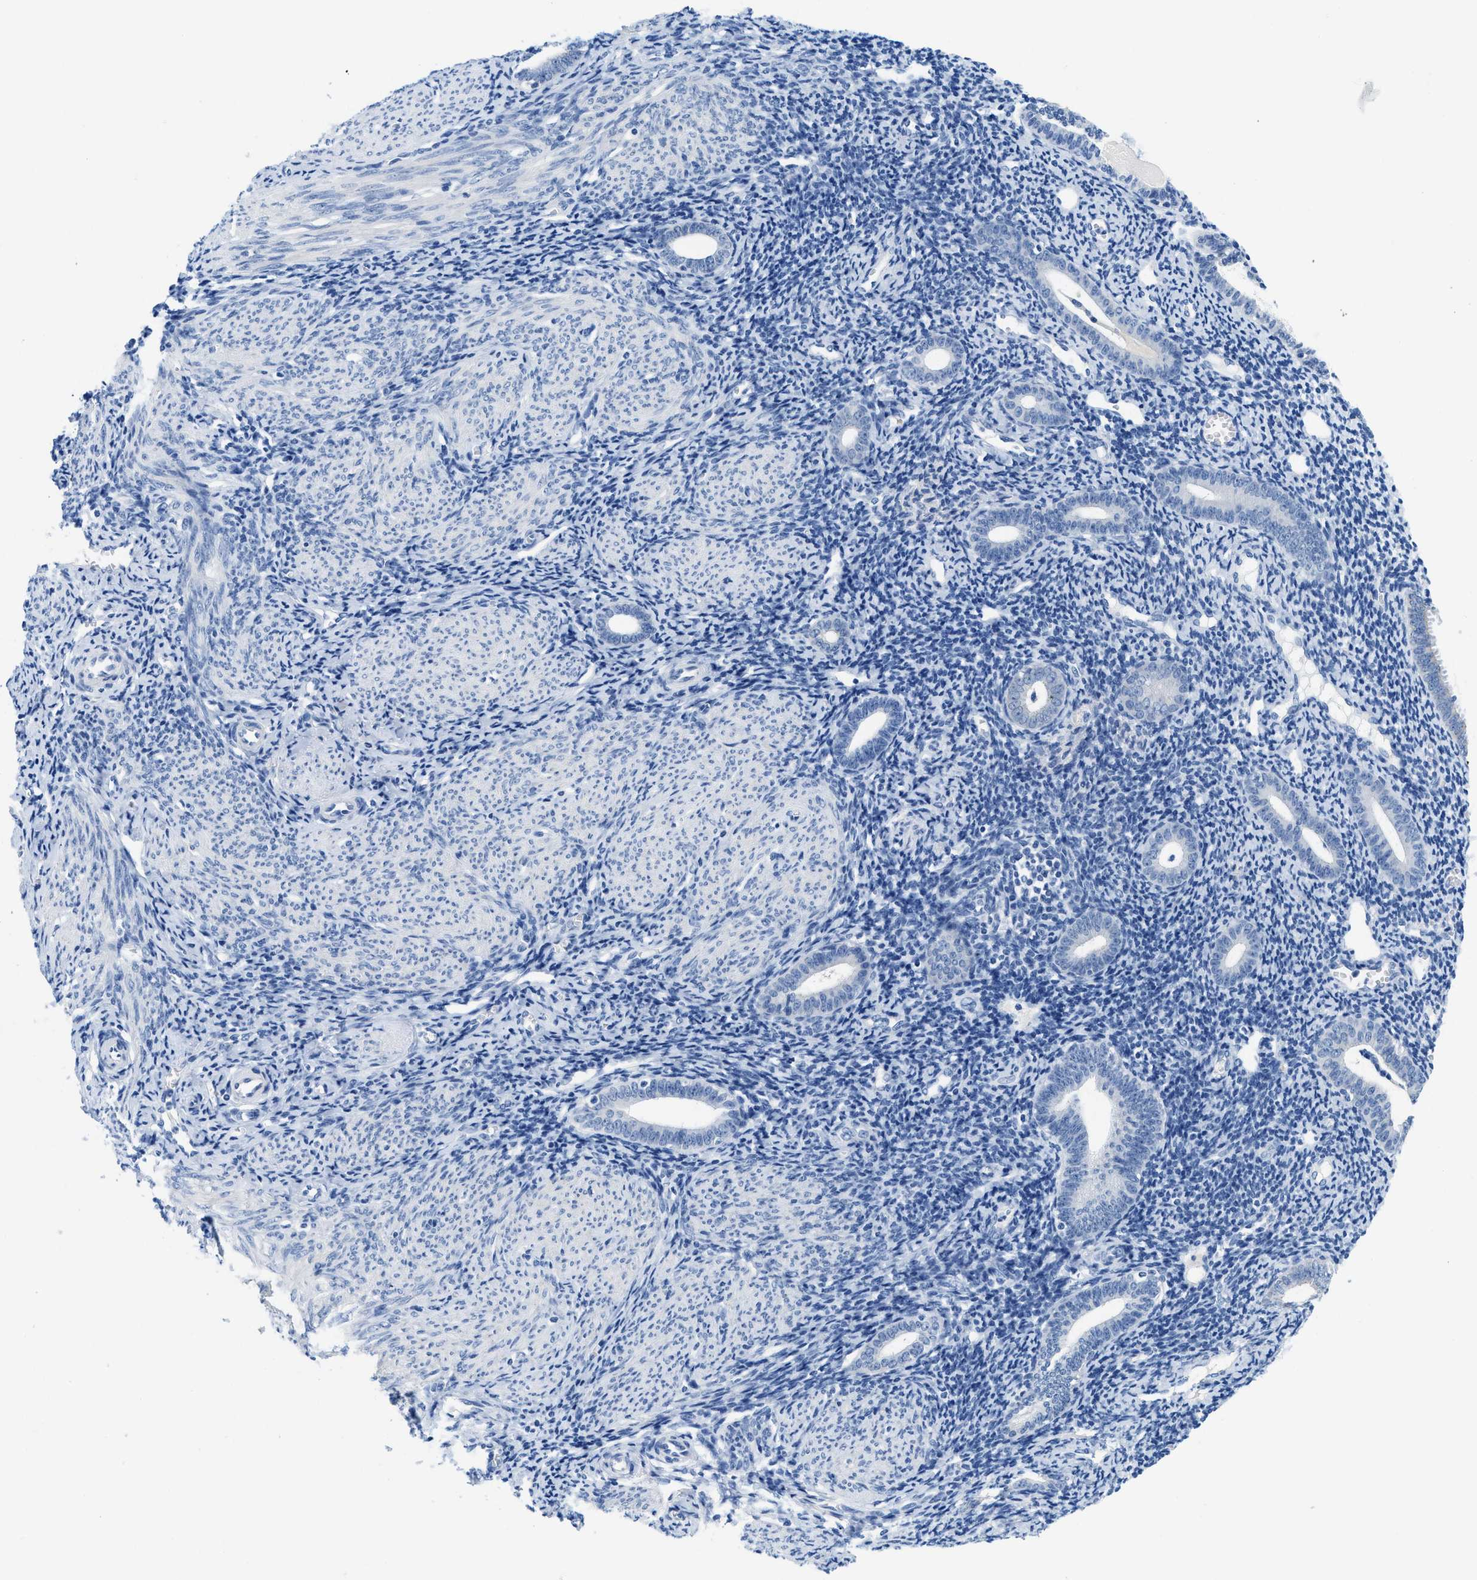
{"staining": {"intensity": "negative", "quantity": "none", "location": "none"}, "tissue": "endometrium", "cell_type": "Cells in endometrial stroma", "image_type": "normal", "snomed": [{"axis": "morphology", "description": "Normal tissue, NOS"}, {"axis": "topography", "description": "Endometrium"}], "caption": "Cells in endometrial stroma show no significant protein positivity in unremarkable endometrium.", "gene": "BPGM", "patient": {"sex": "female", "age": 50}}